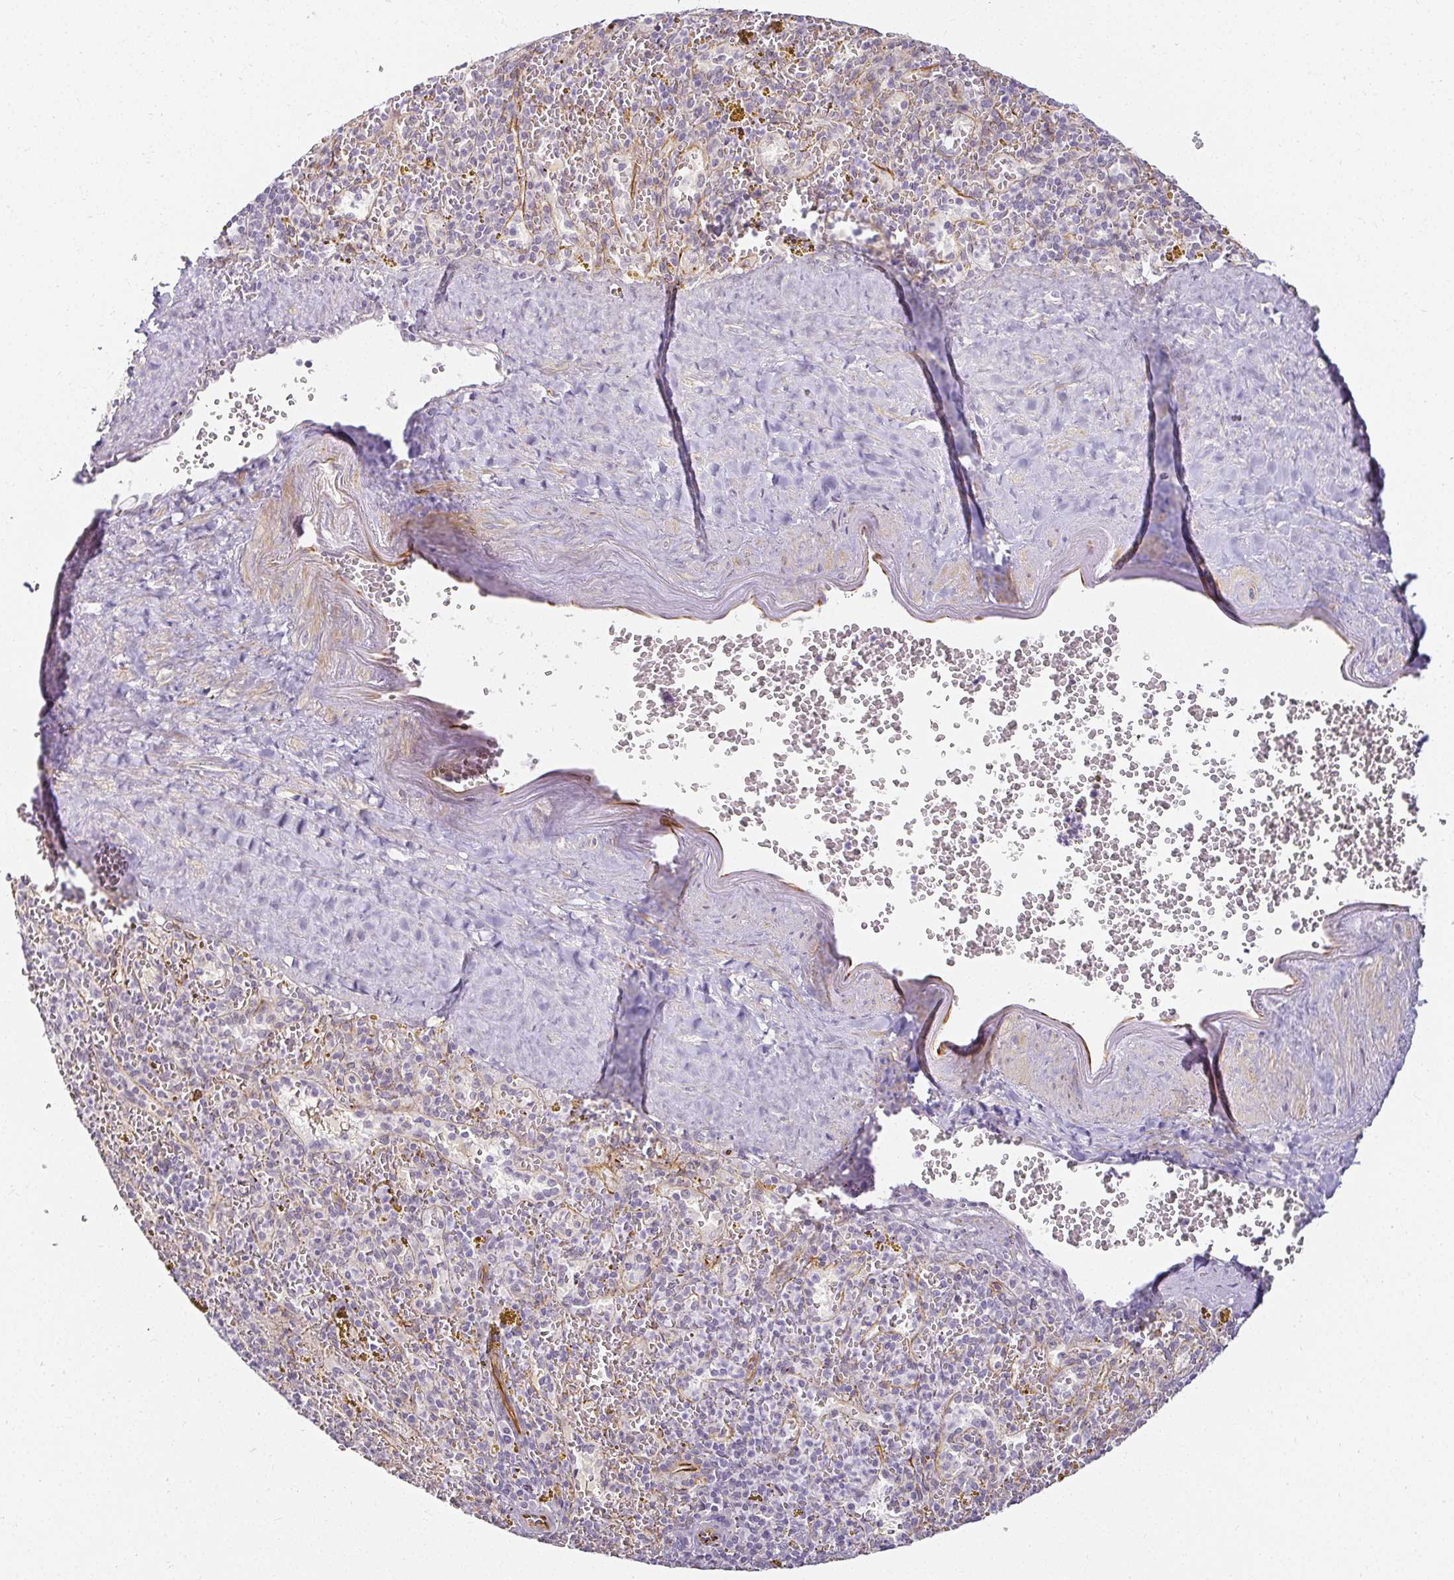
{"staining": {"intensity": "negative", "quantity": "none", "location": "none"}, "tissue": "spleen", "cell_type": "Cells in red pulp", "image_type": "normal", "snomed": [{"axis": "morphology", "description": "Normal tissue, NOS"}, {"axis": "topography", "description": "Spleen"}], "caption": "Immunohistochemistry (IHC) of normal human spleen shows no expression in cells in red pulp. (IHC, brightfield microscopy, high magnification).", "gene": "ACAN", "patient": {"sex": "male", "age": 57}}